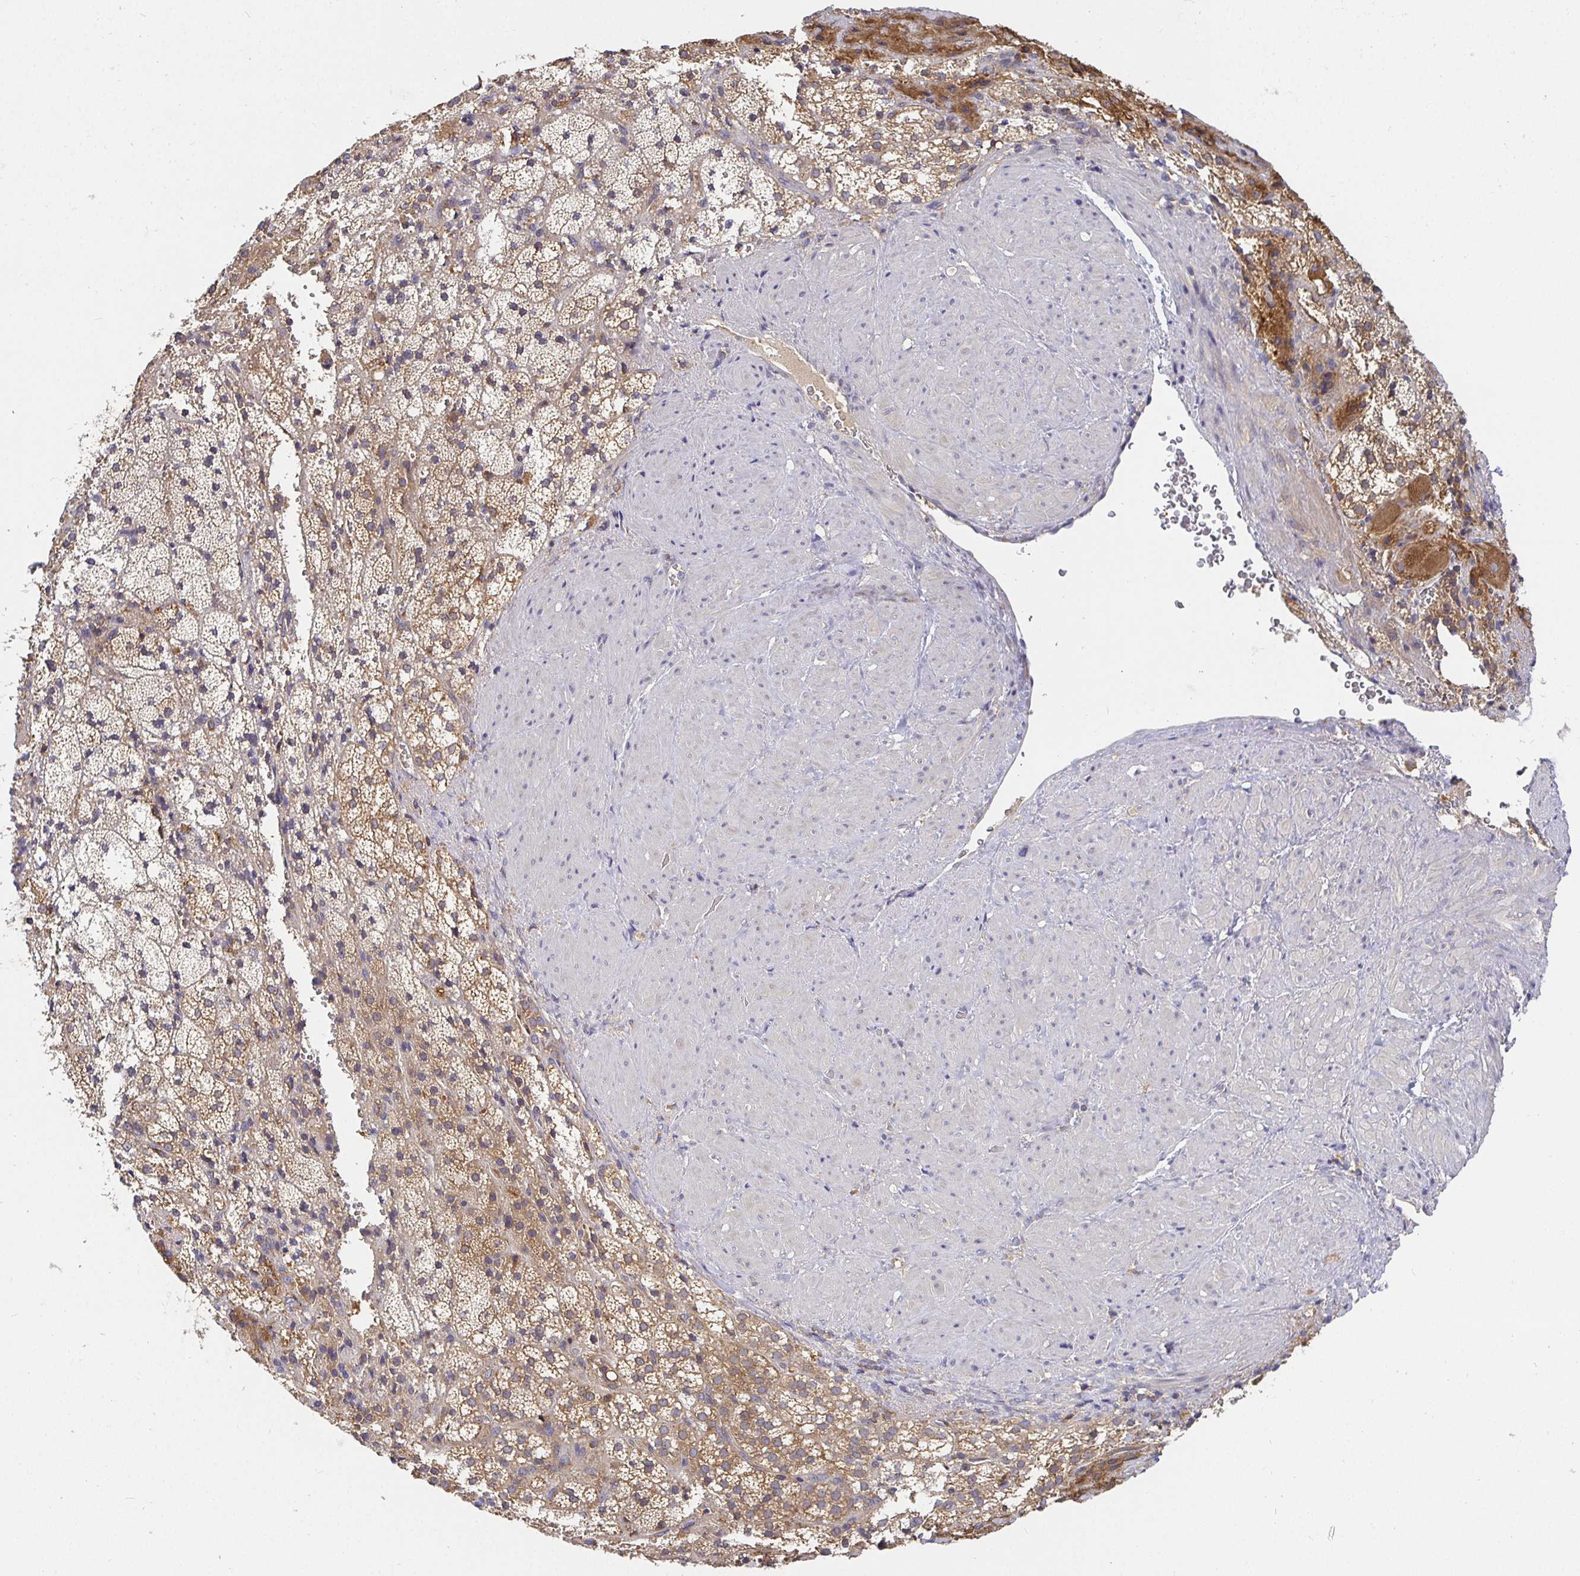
{"staining": {"intensity": "moderate", "quantity": ">75%", "location": "cytoplasmic/membranous"}, "tissue": "adrenal gland", "cell_type": "Glandular cells", "image_type": "normal", "snomed": [{"axis": "morphology", "description": "Normal tissue, NOS"}, {"axis": "topography", "description": "Adrenal gland"}], "caption": "This histopathology image displays unremarkable adrenal gland stained with immunohistochemistry (IHC) to label a protein in brown. The cytoplasmic/membranous of glandular cells show moderate positivity for the protein. Nuclei are counter-stained blue.", "gene": "ATP6V1F", "patient": {"sex": "male", "age": 53}}